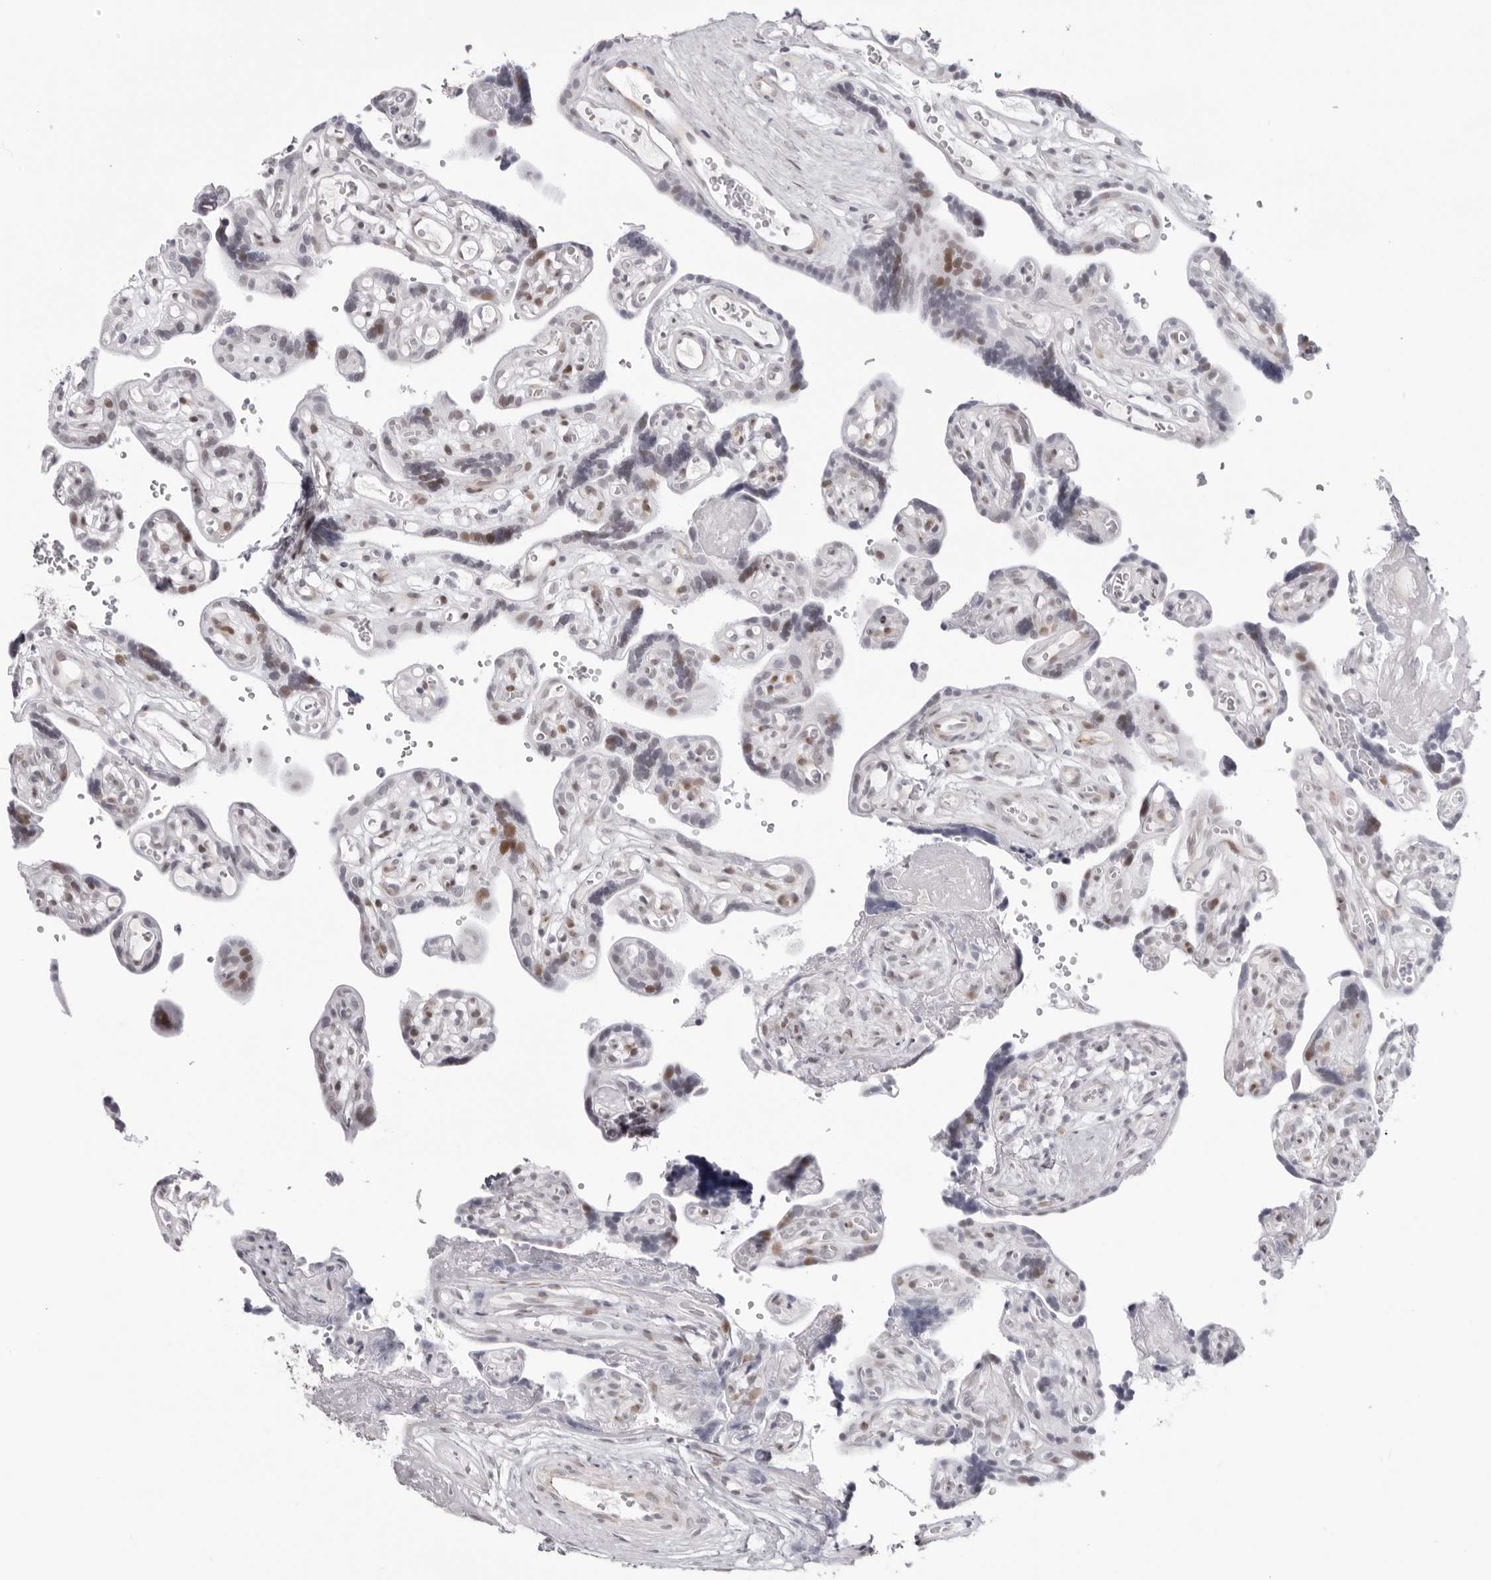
{"staining": {"intensity": "moderate", "quantity": "<25%", "location": "cytoplasmic/membranous"}, "tissue": "placenta", "cell_type": "Decidual cells", "image_type": "normal", "snomed": [{"axis": "morphology", "description": "Normal tissue, NOS"}, {"axis": "topography", "description": "Placenta"}], "caption": "A photomicrograph showing moderate cytoplasmic/membranous expression in approximately <25% of decidual cells in benign placenta, as visualized by brown immunohistochemical staining.", "gene": "NTPCR", "patient": {"sex": "female", "age": 30}}